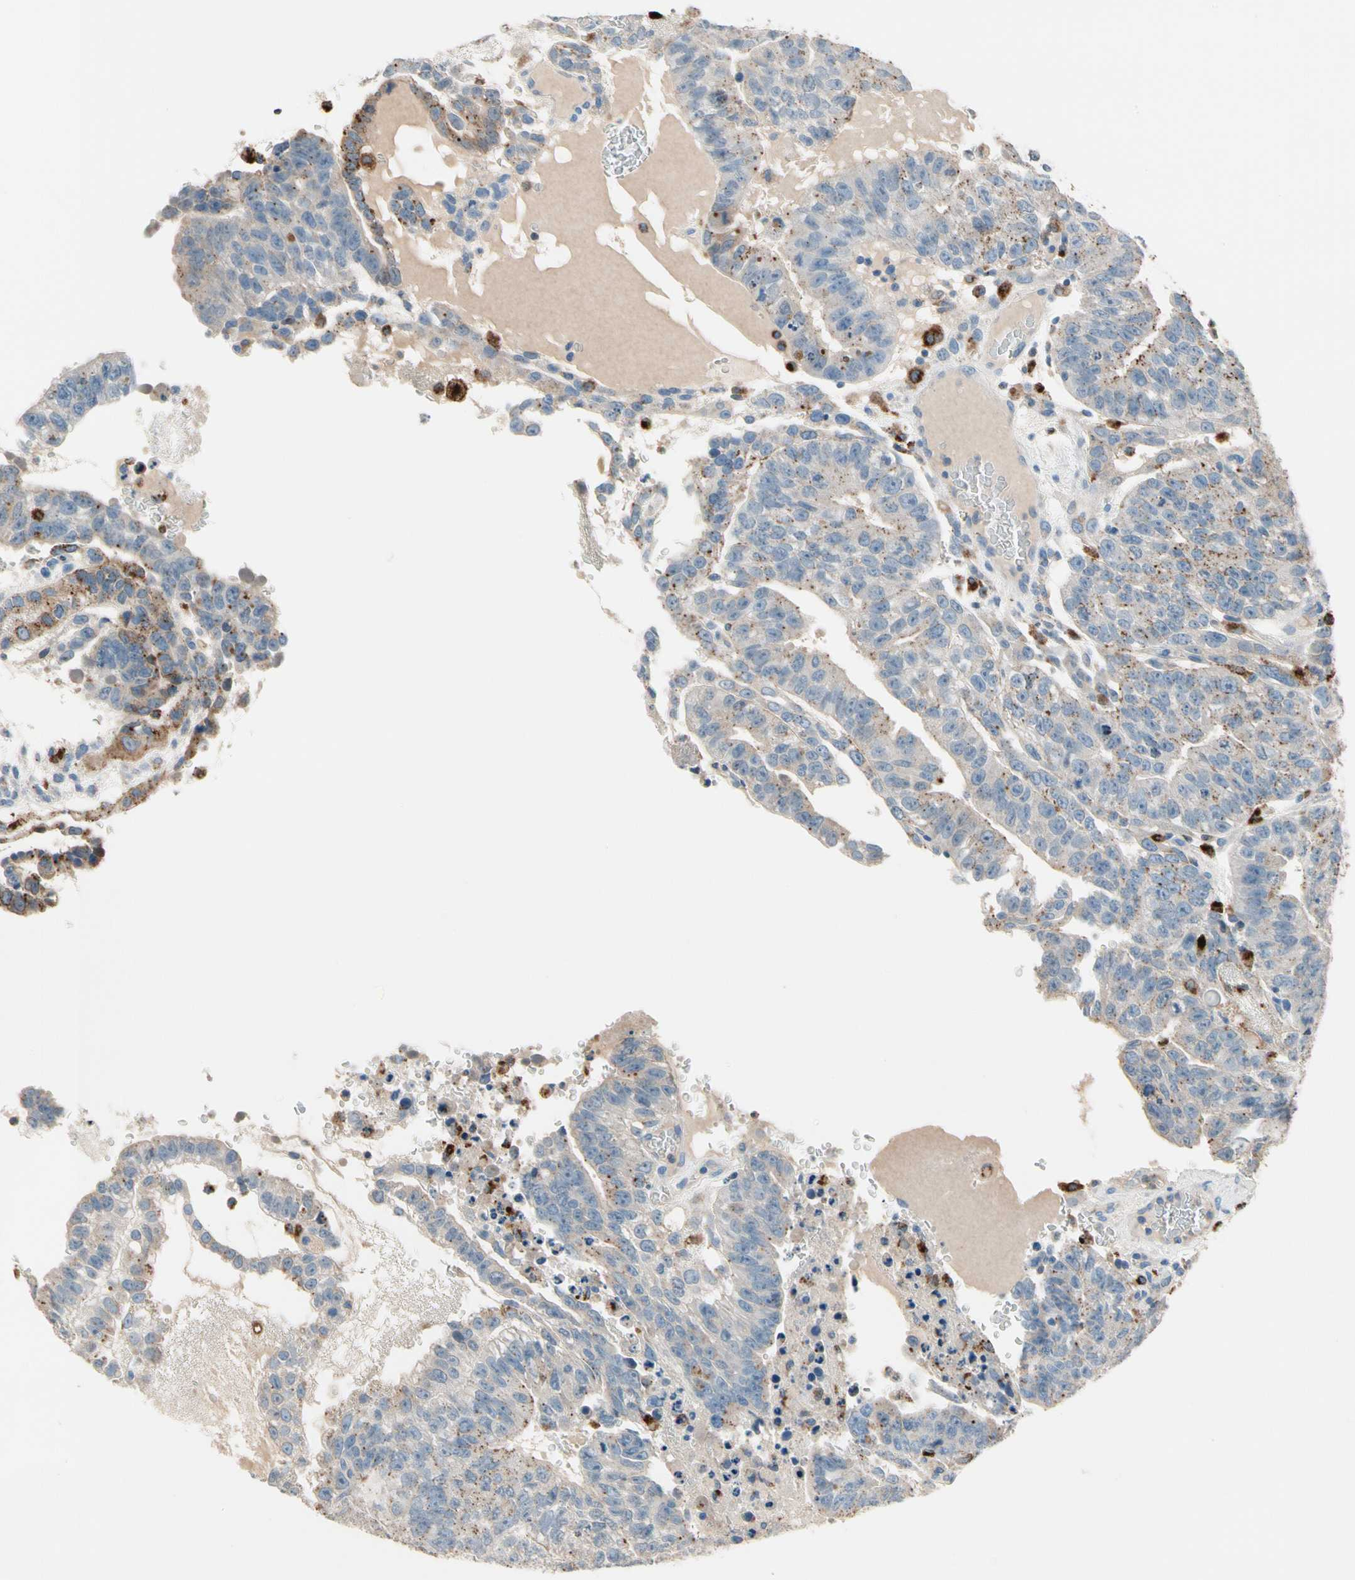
{"staining": {"intensity": "moderate", "quantity": "<25%", "location": "cytoplasmic/membranous"}, "tissue": "testis cancer", "cell_type": "Tumor cells", "image_type": "cancer", "snomed": [{"axis": "morphology", "description": "Seminoma, NOS"}, {"axis": "morphology", "description": "Carcinoma, Embryonal, NOS"}, {"axis": "topography", "description": "Testis"}], "caption": "Brown immunohistochemical staining in testis cancer demonstrates moderate cytoplasmic/membranous positivity in approximately <25% of tumor cells.", "gene": "GM2A", "patient": {"sex": "male", "age": 52}}